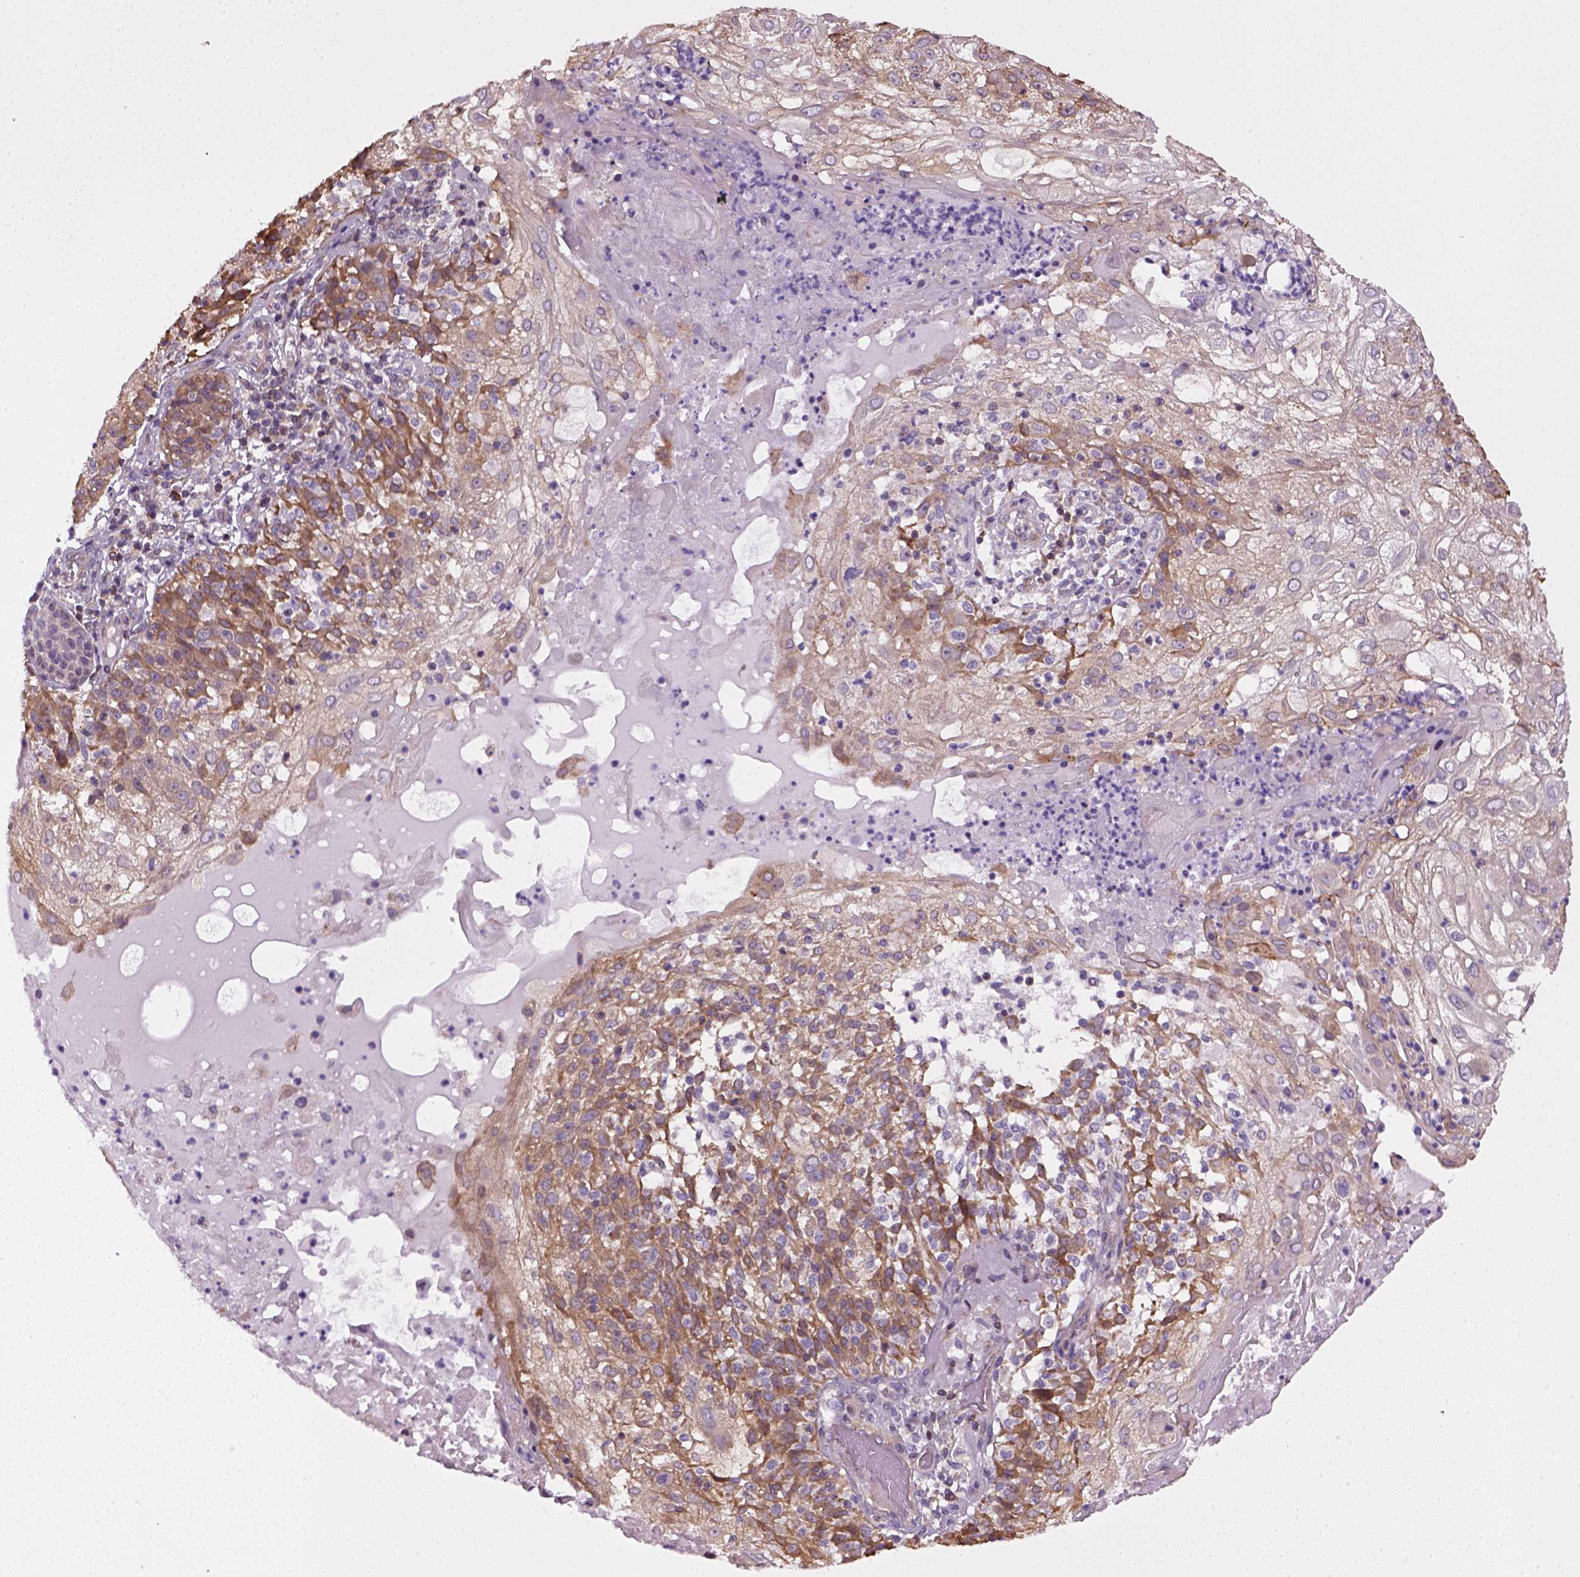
{"staining": {"intensity": "moderate", "quantity": "25%-75%", "location": "cytoplasmic/membranous"}, "tissue": "skin cancer", "cell_type": "Tumor cells", "image_type": "cancer", "snomed": [{"axis": "morphology", "description": "Normal tissue, NOS"}, {"axis": "morphology", "description": "Squamous cell carcinoma, NOS"}, {"axis": "topography", "description": "Skin"}], "caption": "A histopathology image of skin cancer stained for a protein exhibits moderate cytoplasmic/membranous brown staining in tumor cells.", "gene": "TPRG1", "patient": {"sex": "female", "age": 83}}